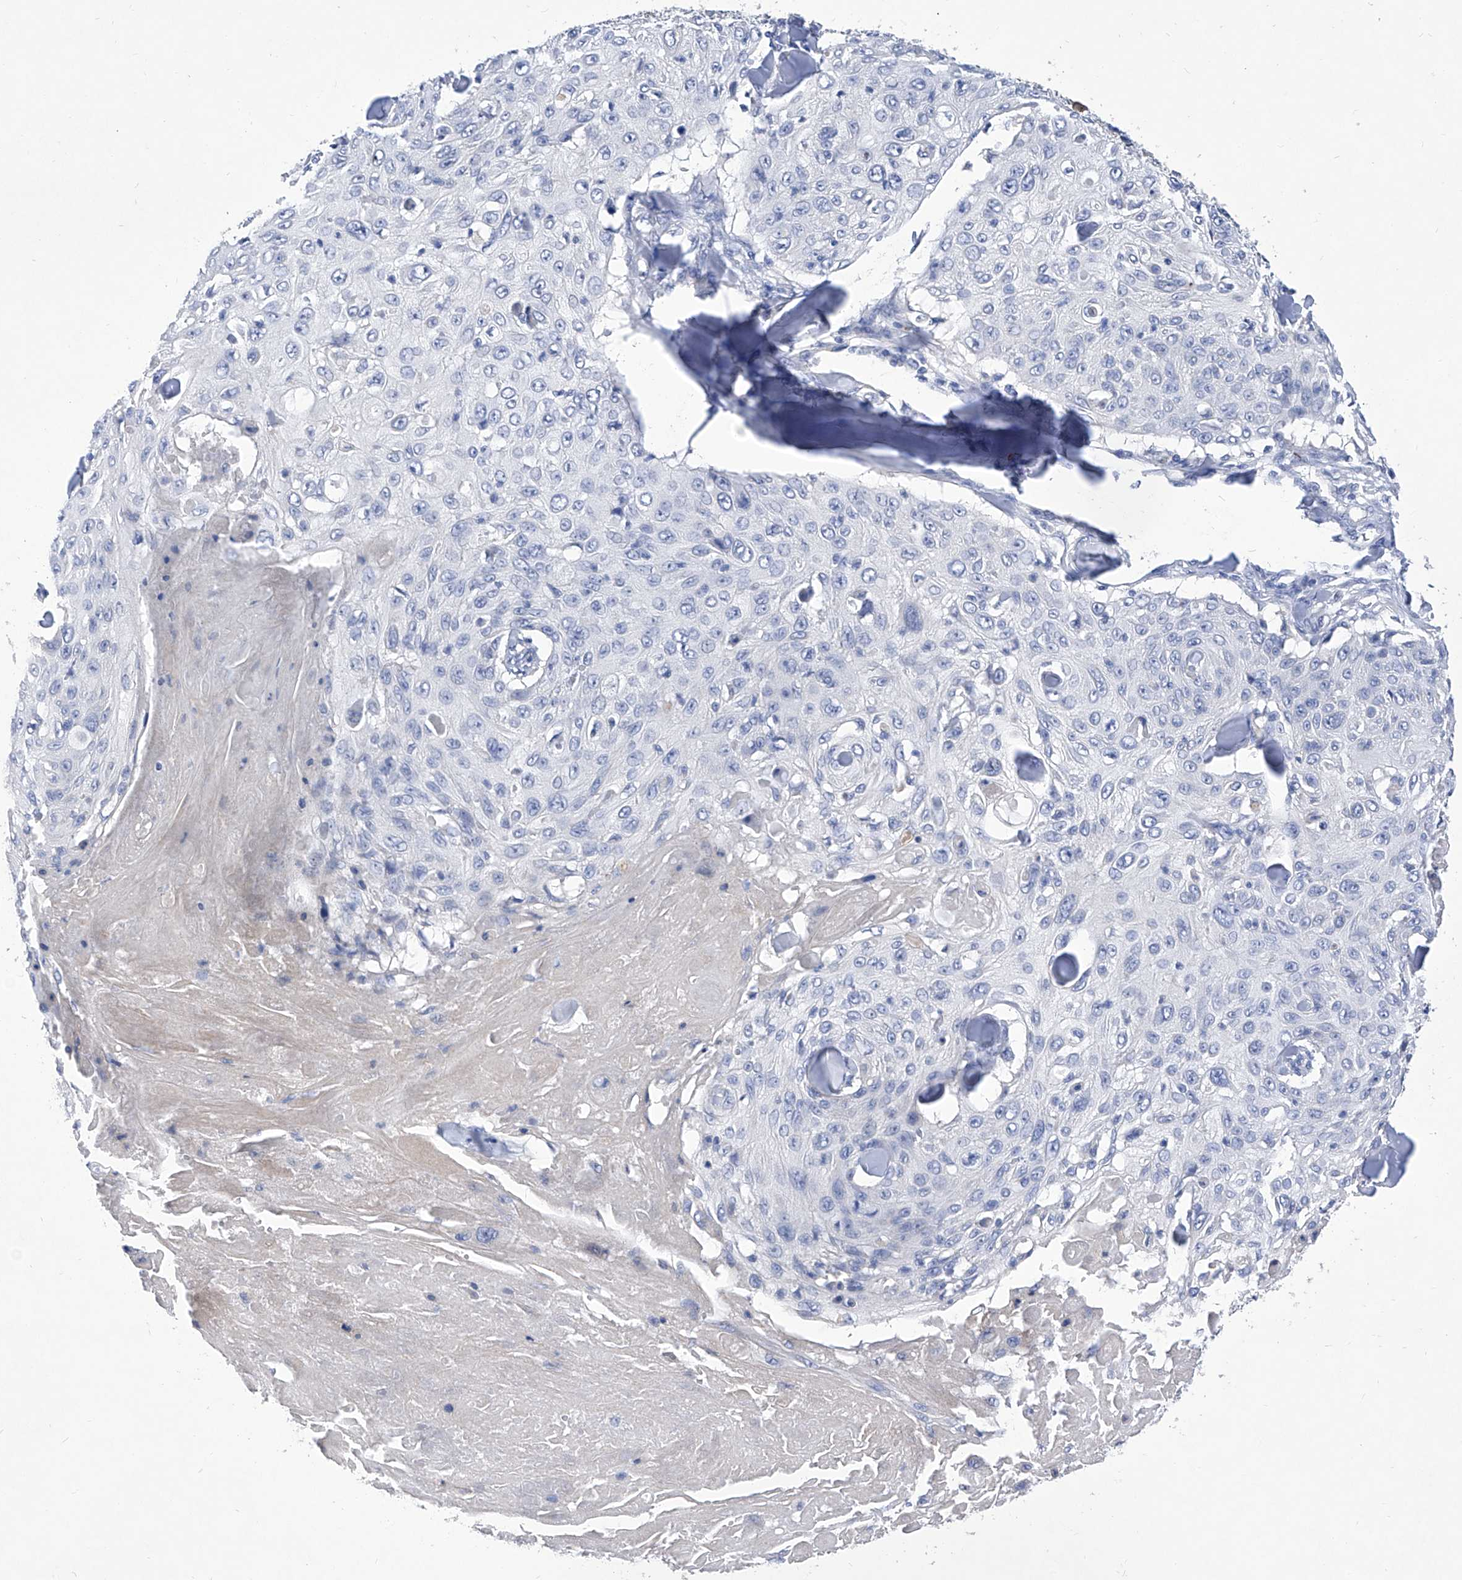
{"staining": {"intensity": "negative", "quantity": "none", "location": "none"}, "tissue": "skin cancer", "cell_type": "Tumor cells", "image_type": "cancer", "snomed": [{"axis": "morphology", "description": "Squamous cell carcinoma, NOS"}, {"axis": "topography", "description": "Skin"}], "caption": "The micrograph shows no staining of tumor cells in skin cancer (squamous cell carcinoma).", "gene": "IFNL2", "patient": {"sex": "male", "age": 86}}